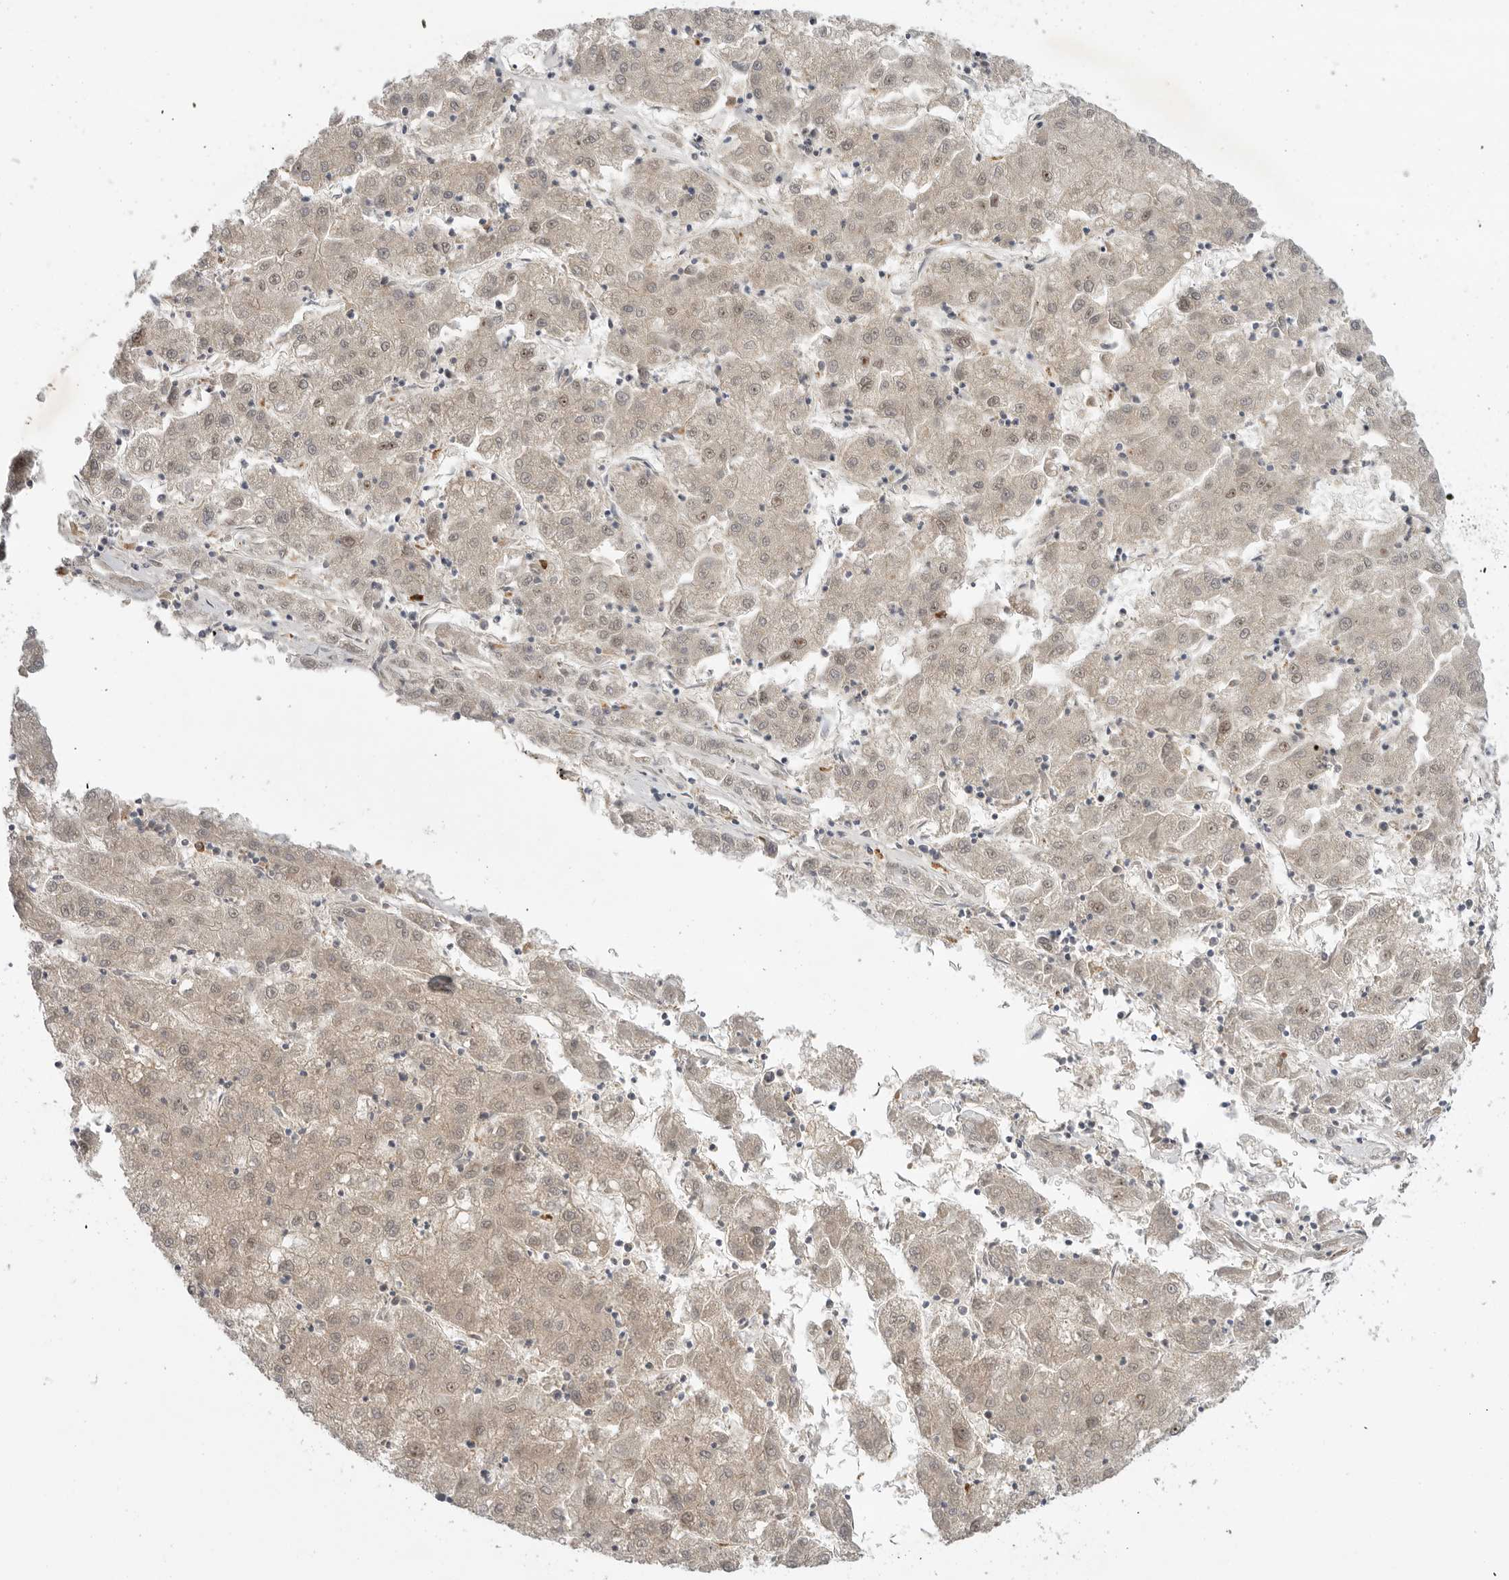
{"staining": {"intensity": "weak", "quantity": "25%-75%", "location": "cytoplasmic/membranous,nuclear"}, "tissue": "liver cancer", "cell_type": "Tumor cells", "image_type": "cancer", "snomed": [{"axis": "morphology", "description": "Carcinoma, Hepatocellular, NOS"}, {"axis": "topography", "description": "Liver"}], "caption": "A low amount of weak cytoplasmic/membranous and nuclear expression is appreciated in about 25%-75% of tumor cells in liver hepatocellular carcinoma tissue. (IHC, brightfield microscopy, high magnification).", "gene": "DCAF8", "patient": {"sex": "male", "age": 72}}